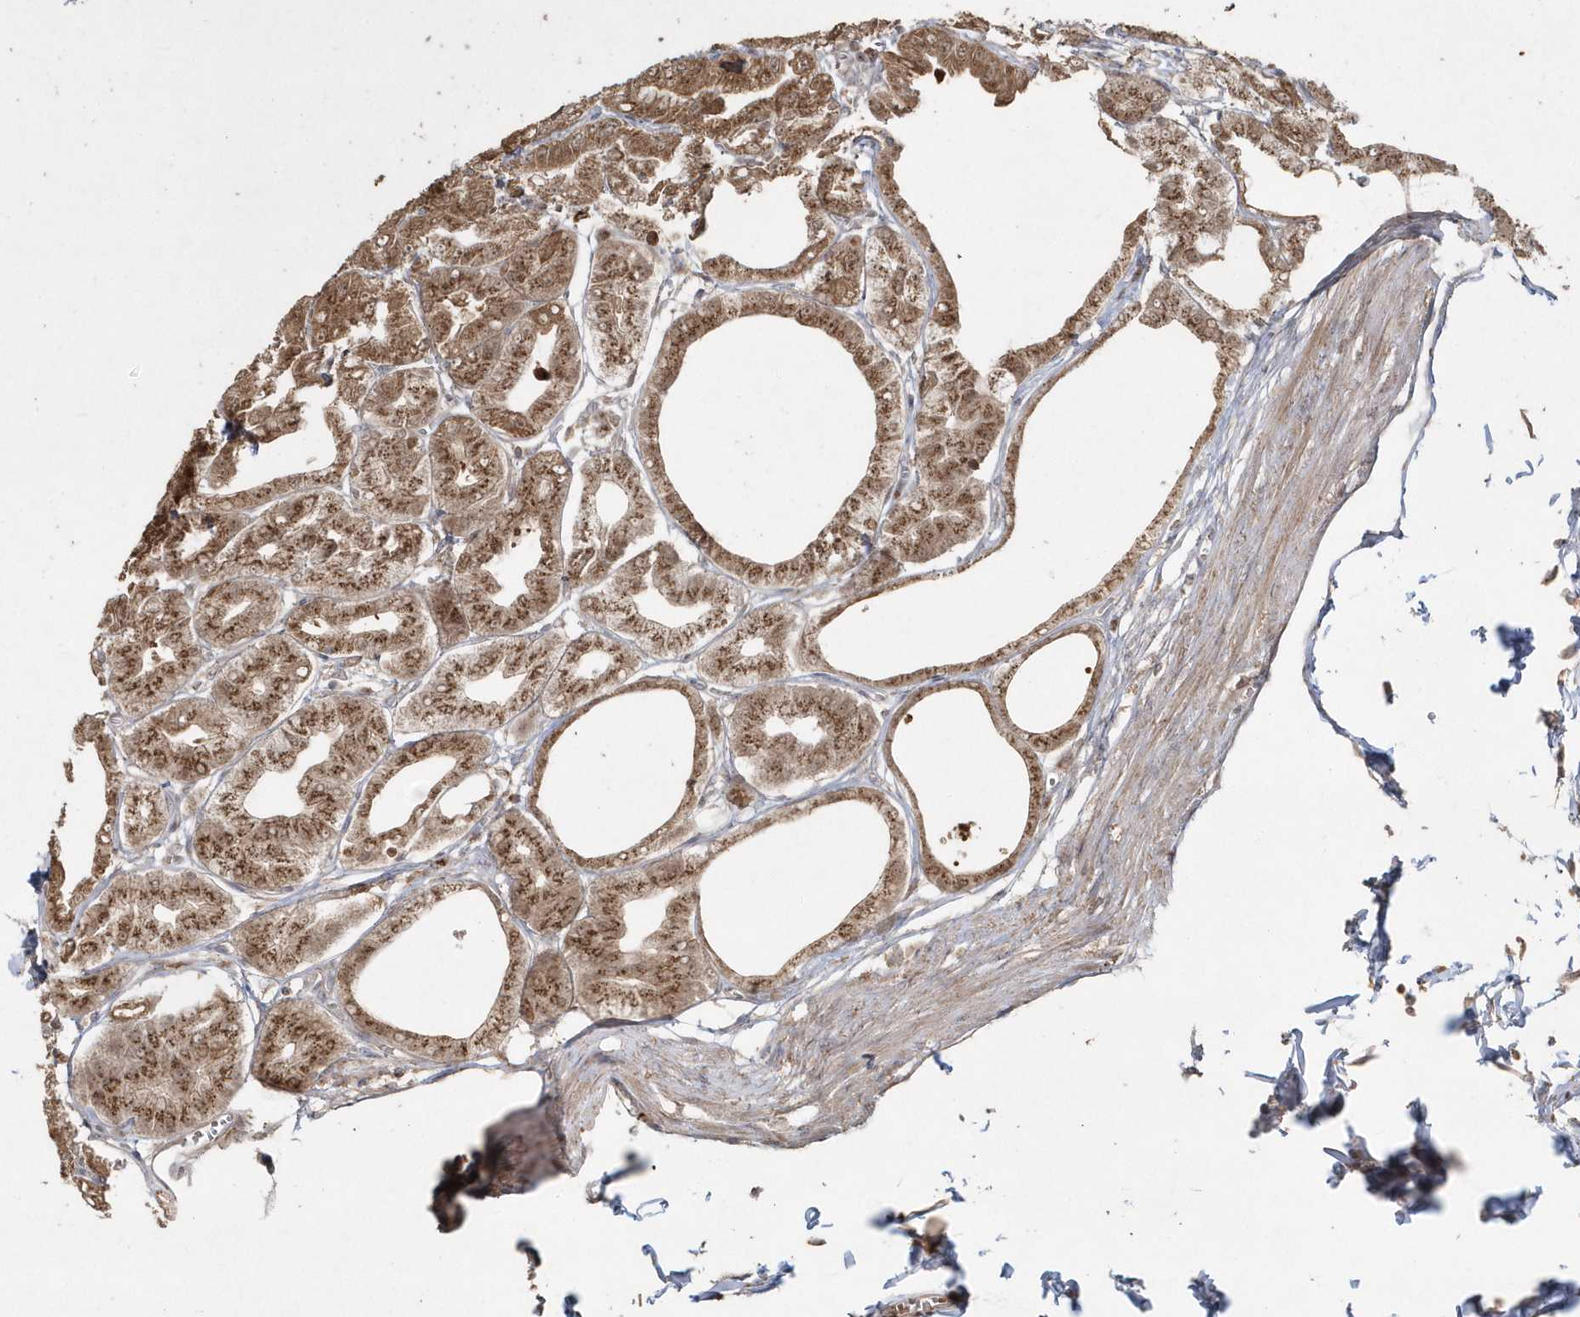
{"staining": {"intensity": "moderate", "quantity": ">75%", "location": "cytoplasmic/membranous"}, "tissue": "stomach", "cell_type": "Glandular cells", "image_type": "normal", "snomed": [{"axis": "morphology", "description": "Normal tissue, NOS"}, {"axis": "topography", "description": "Stomach, lower"}], "caption": "Brown immunohistochemical staining in unremarkable human stomach shows moderate cytoplasmic/membranous positivity in about >75% of glandular cells.", "gene": "GEMIN6", "patient": {"sex": "male", "age": 71}}